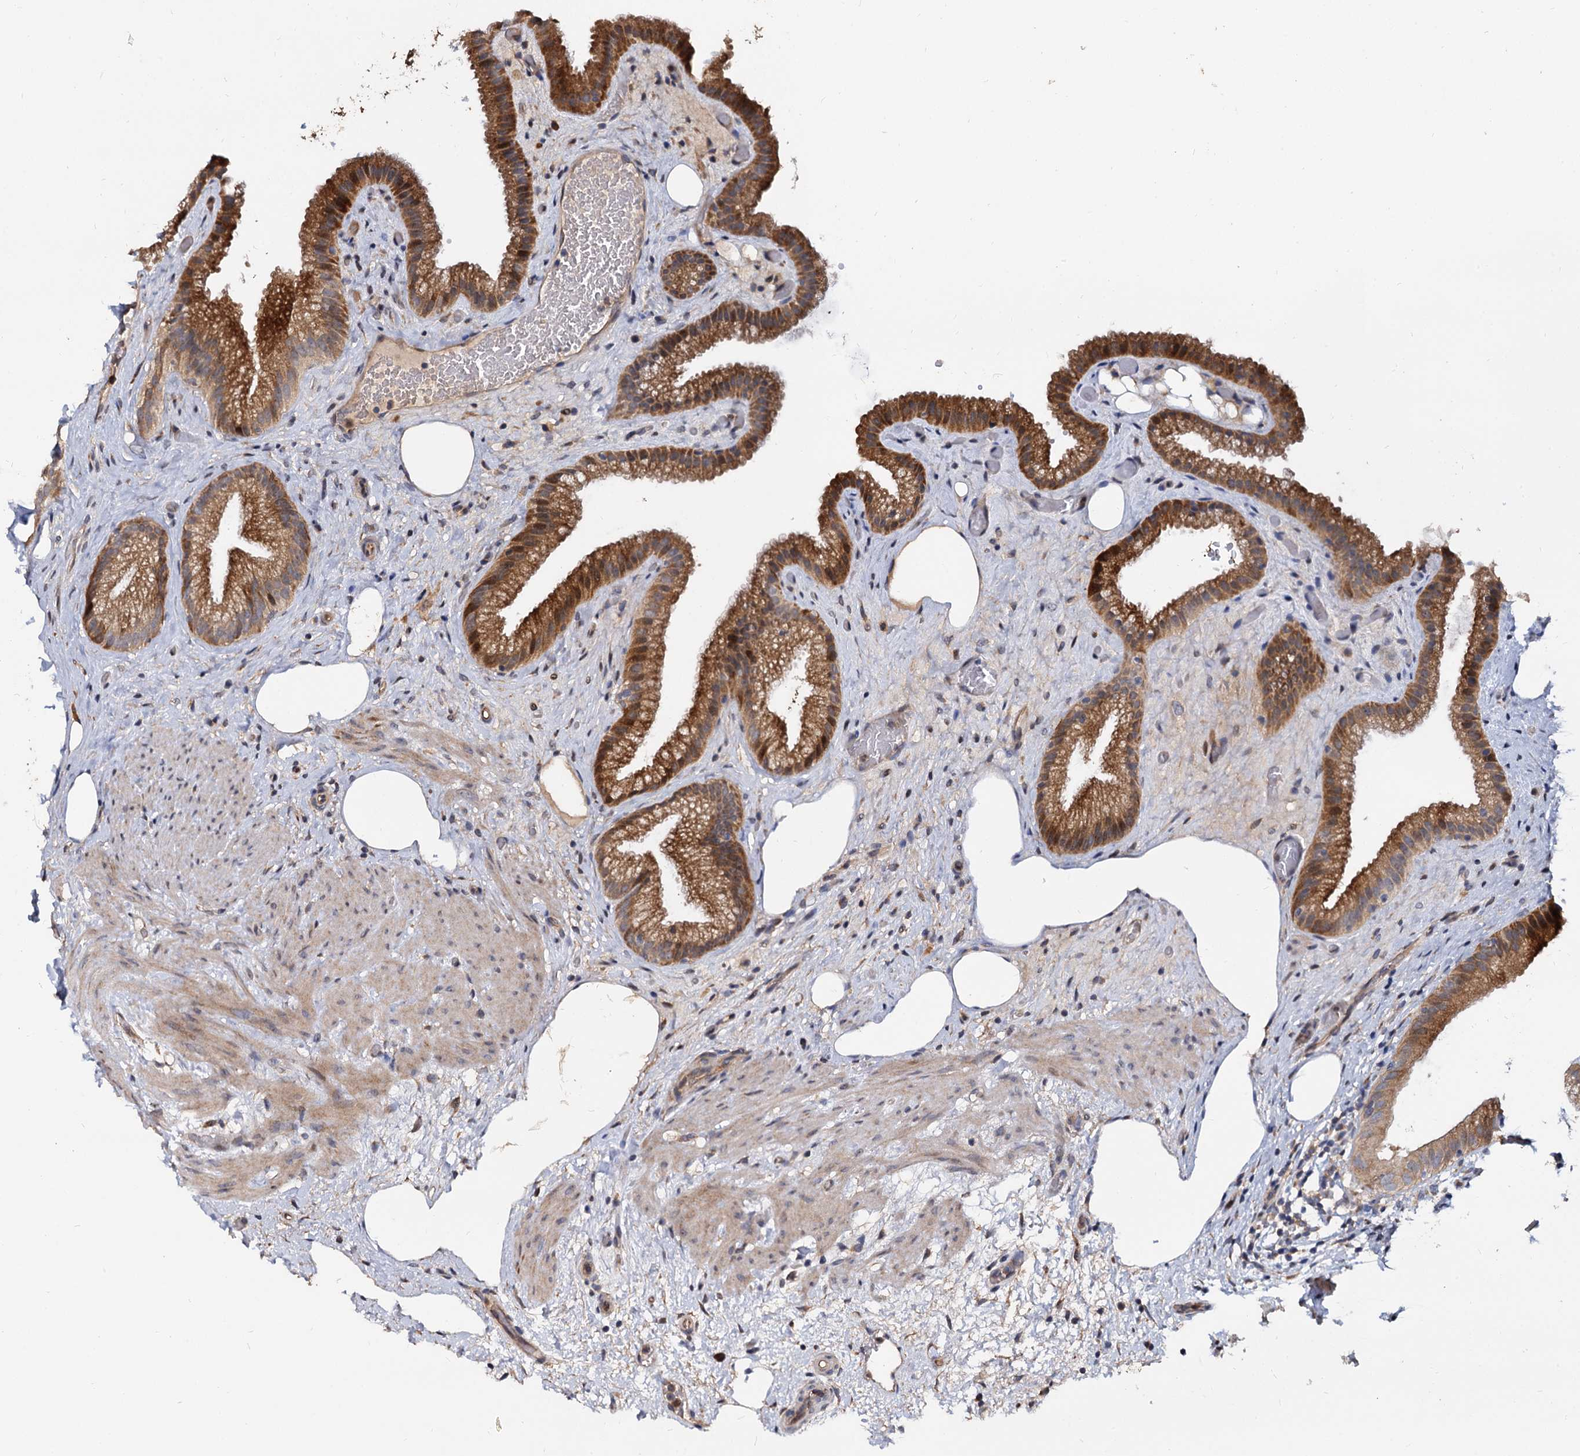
{"staining": {"intensity": "moderate", "quantity": ">75%", "location": "cytoplasmic/membranous"}, "tissue": "gallbladder", "cell_type": "Glandular cells", "image_type": "normal", "snomed": [{"axis": "morphology", "description": "Normal tissue, NOS"}, {"axis": "morphology", "description": "Inflammation, NOS"}, {"axis": "topography", "description": "Gallbladder"}], "caption": "About >75% of glandular cells in normal human gallbladder demonstrate moderate cytoplasmic/membranous protein expression as visualized by brown immunohistochemical staining.", "gene": "WWC3", "patient": {"sex": "male", "age": 51}}